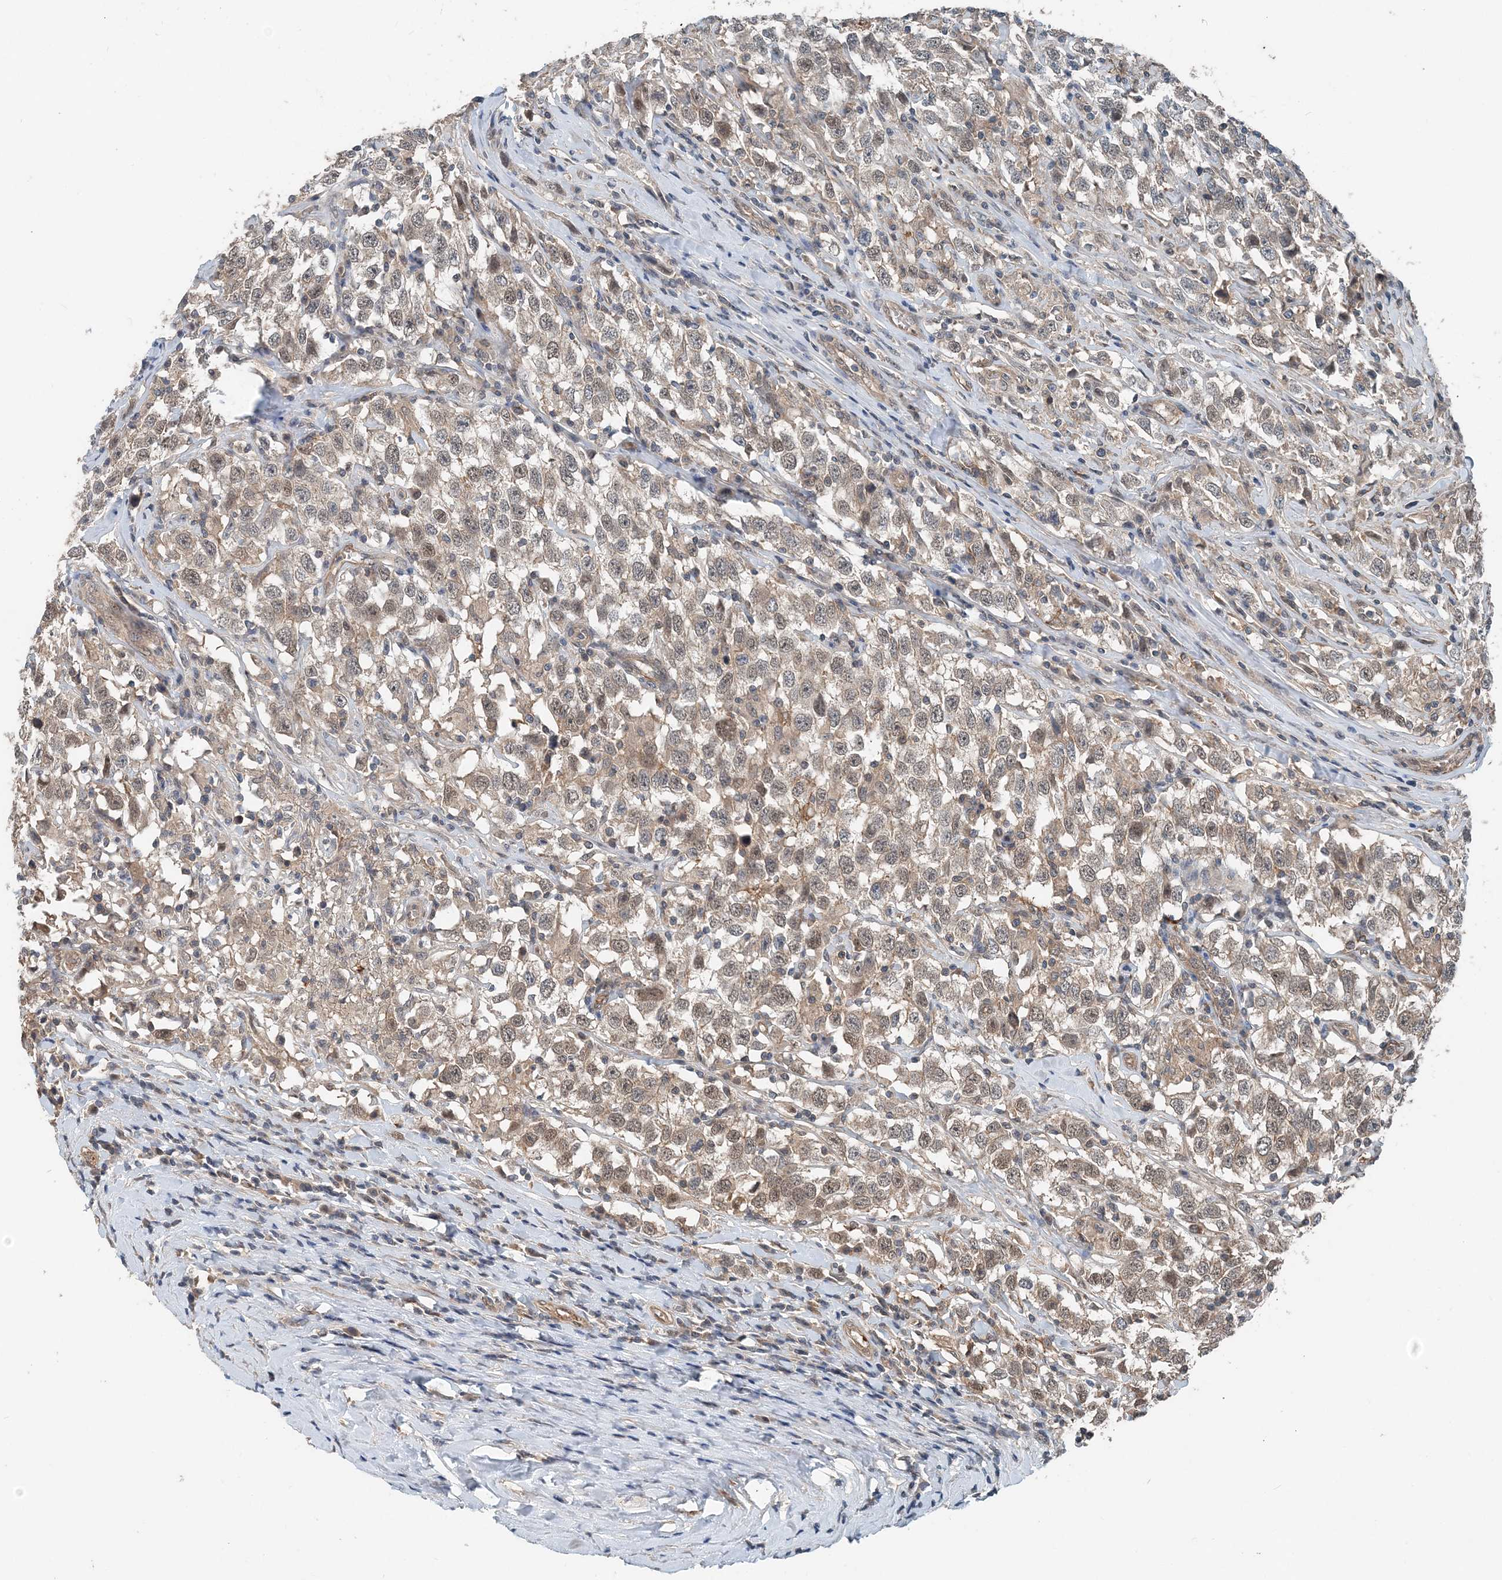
{"staining": {"intensity": "weak", "quantity": "25%-75%", "location": "cytoplasmic/membranous,nuclear"}, "tissue": "testis cancer", "cell_type": "Tumor cells", "image_type": "cancer", "snomed": [{"axis": "morphology", "description": "Seminoma, NOS"}, {"axis": "topography", "description": "Testis"}], "caption": "This is a photomicrograph of IHC staining of testis cancer (seminoma), which shows weak expression in the cytoplasmic/membranous and nuclear of tumor cells.", "gene": "SMPD3", "patient": {"sex": "male", "age": 41}}